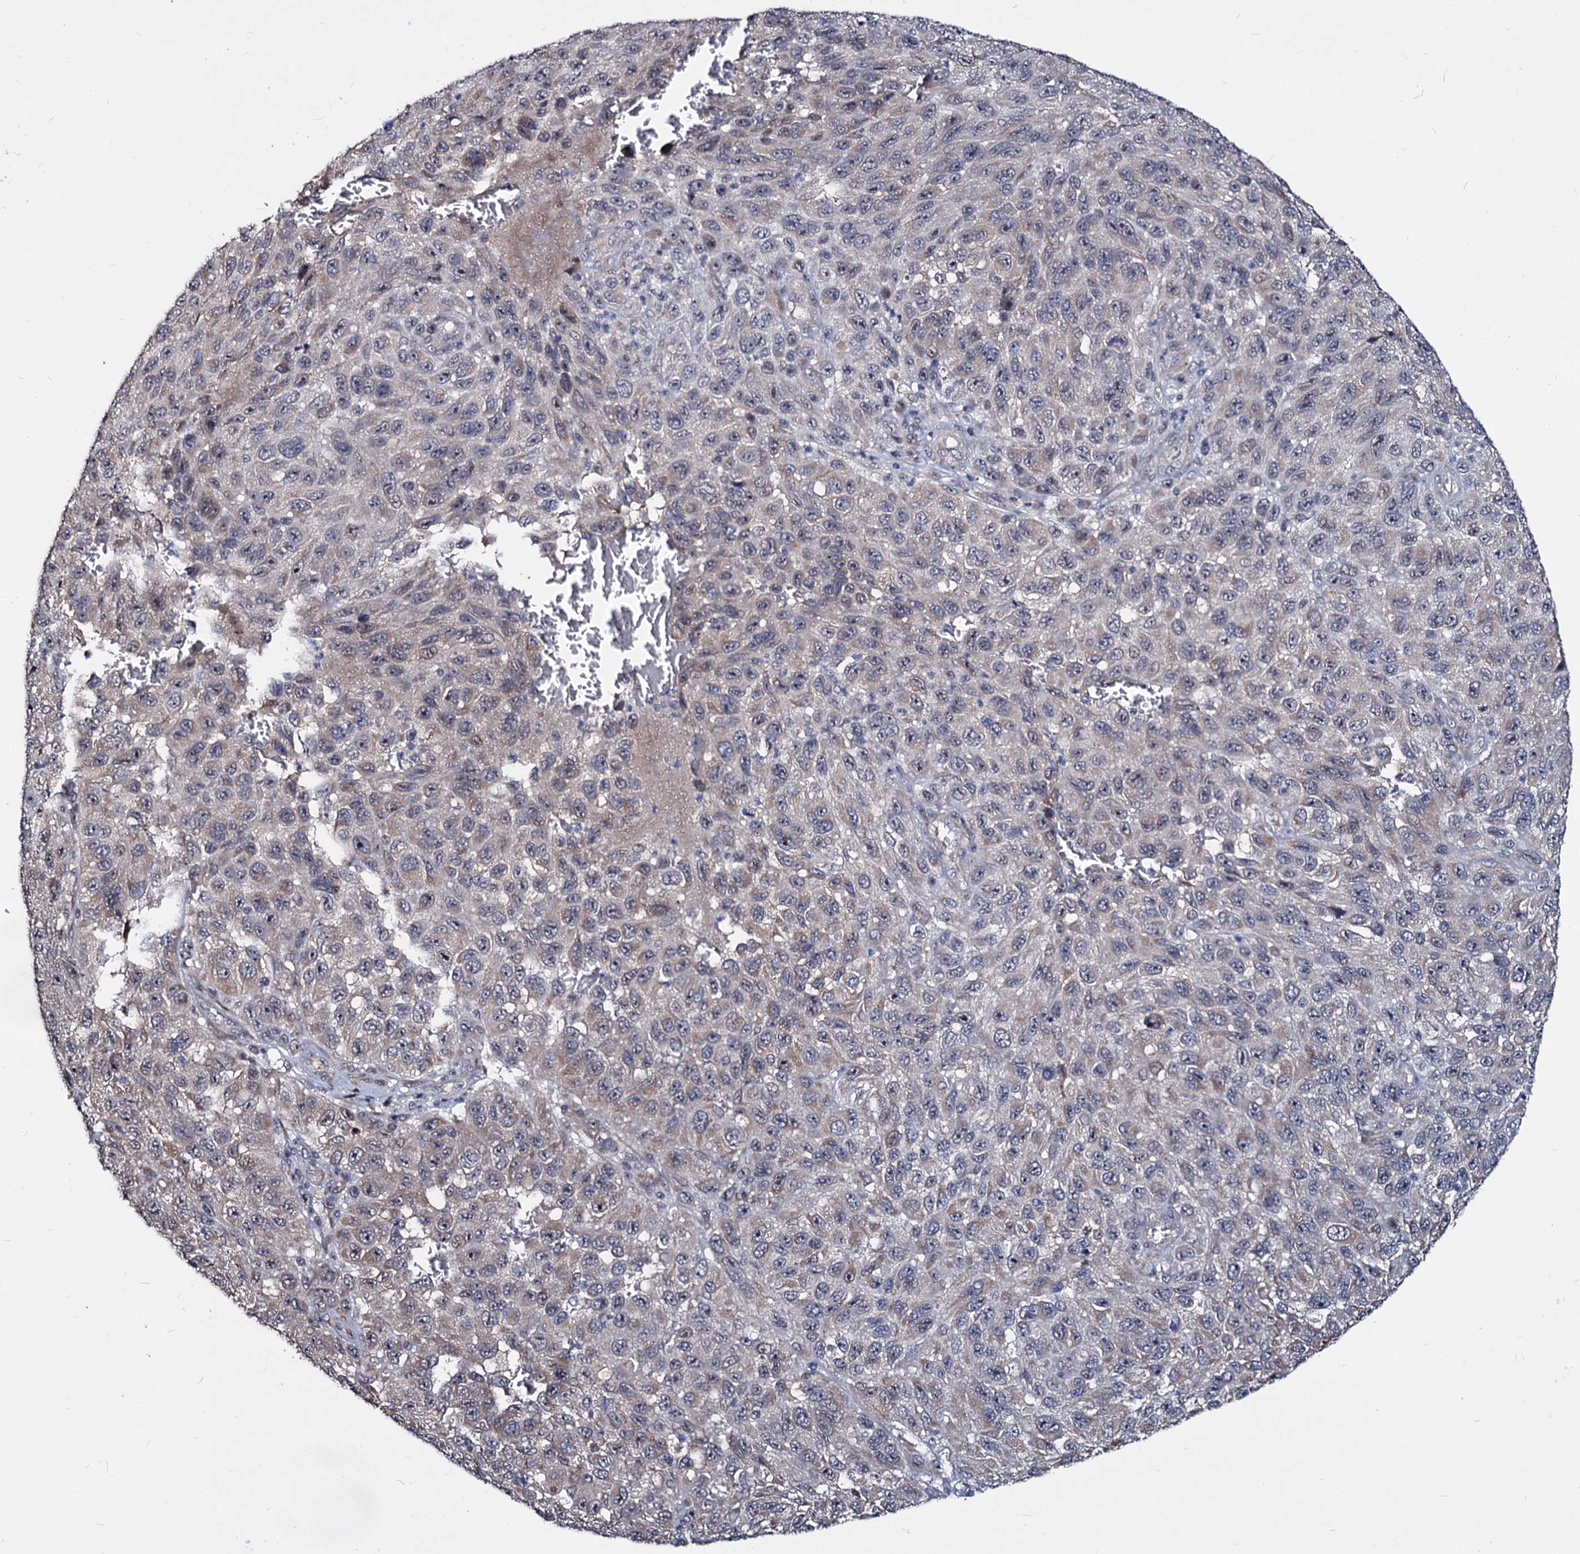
{"staining": {"intensity": "weak", "quantity": "<25%", "location": "cytoplasmic/membranous"}, "tissue": "melanoma", "cell_type": "Tumor cells", "image_type": "cancer", "snomed": [{"axis": "morphology", "description": "Normal tissue, NOS"}, {"axis": "morphology", "description": "Malignant melanoma, NOS"}, {"axis": "topography", "description": "Skin"}], "caption": "Human malignant melanoma stained for a protein using immunohistochemistry (IHC) demonstrates no staining in tumor cells.", "gene": "SMAGP", "patient": {"sex": "female", "age": 96}}